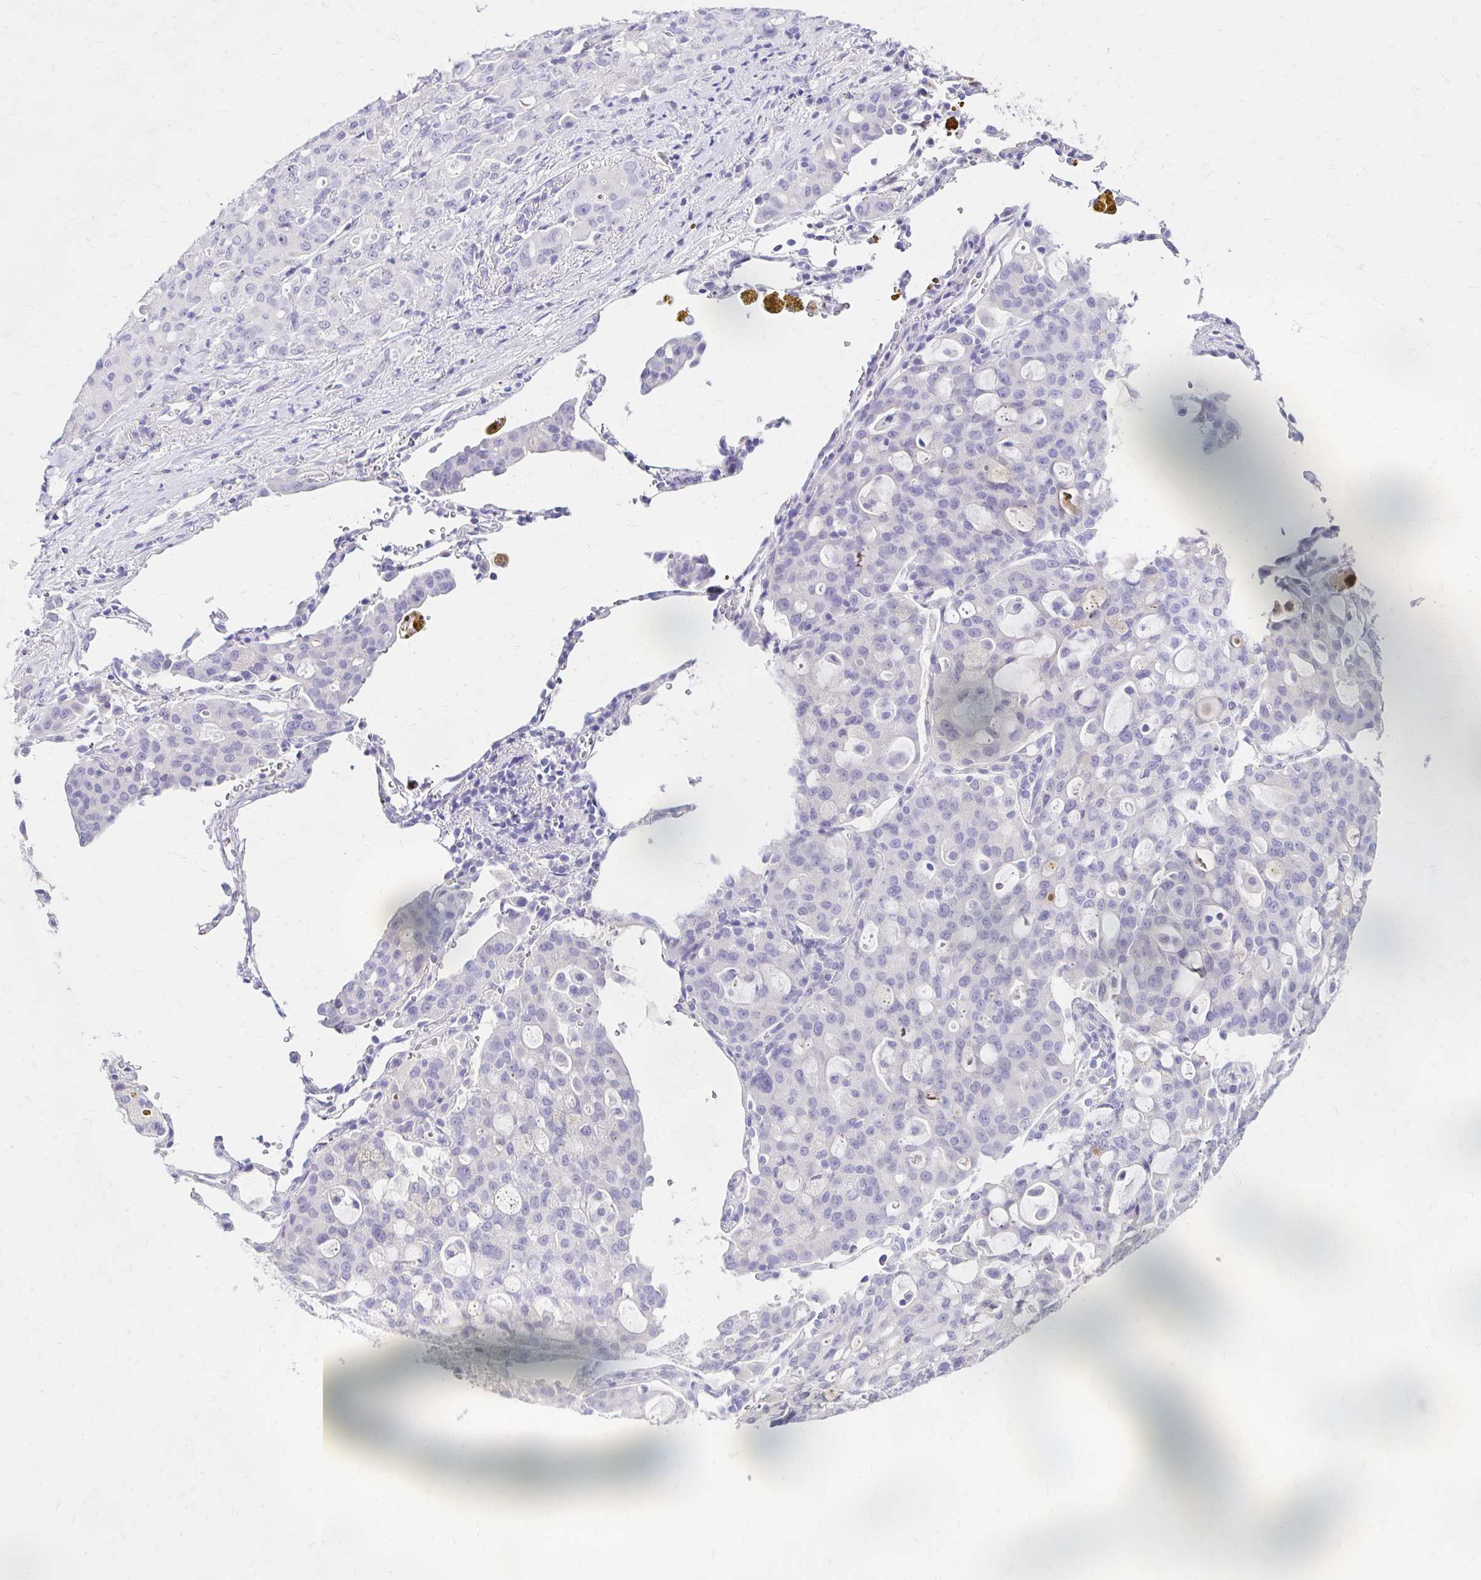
{"staining": {"intensity": "negative", "quantity": "none", "location": "none"}, "tissue": "lung cancer", "cell_type": "Tumor cells", "image_type": "cancer", "snomed": [{"axis": "morphology", "description": "Adenocarcinoma, NOS"}, {"axis": "topography", "description": "Lung"}], "caption": "Immunohistochemistry image of human lung adenocarcinoma stained for a protein (brown), which shows no positivity in tumor cells.", "gene": "AZGP1", "patient": {"sex": "female", "age": 44}}